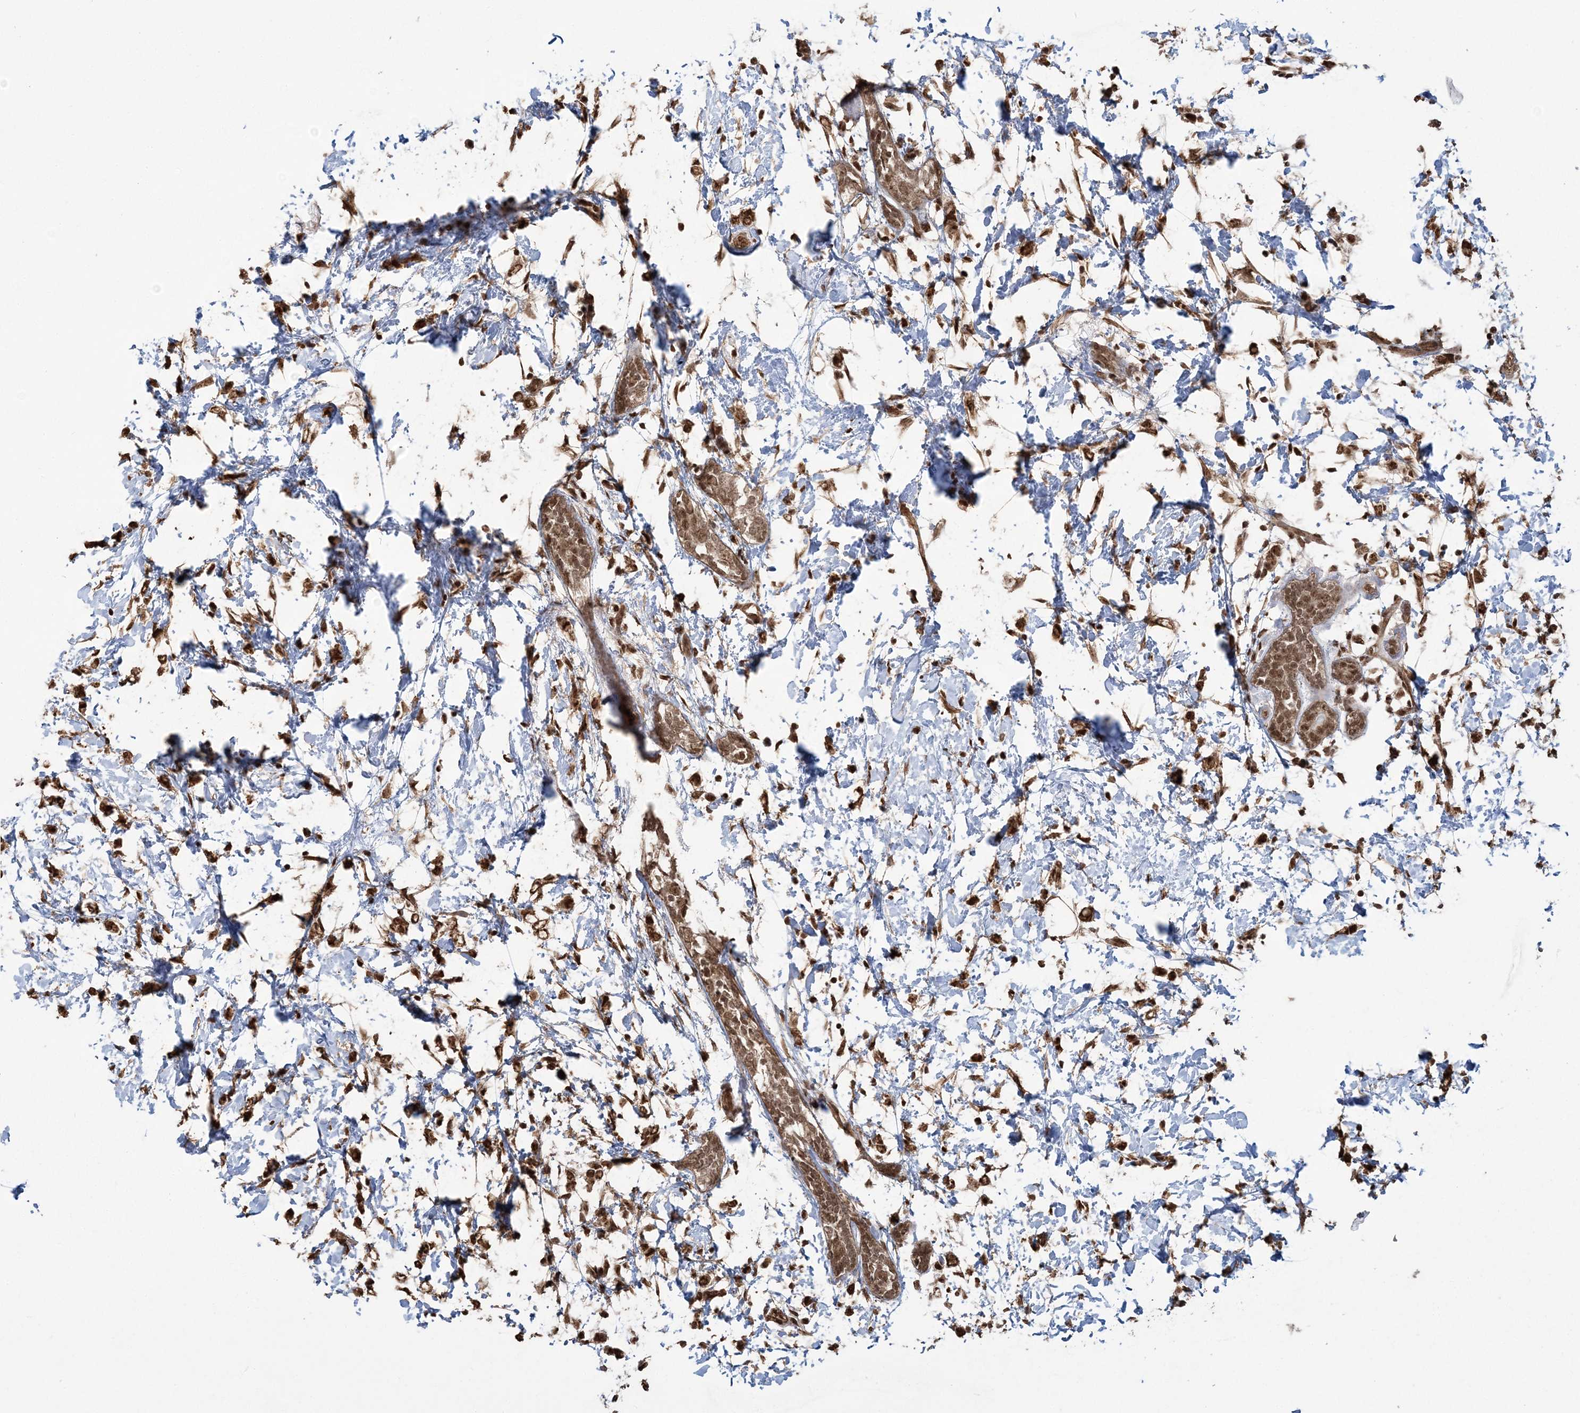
{"staining": {"intensity": "strong", "quantity": ">75%", "location": "nuclear"}, "tissue": "breast cancer", "cell_type": "Tumor cells", "image_type": "cancer", "snomed": [{"axis": "morphology", "description": "Normal tissue, NOS"}, {"axis": "morphology", "description": "Lobular carcinoma"}, {"axis": "topography", "description": "Breast"}], "caption": "The image demonstrates staining of breast cancer, revealing strong nuclear protein positivity (brown color) within tumor cells.", "gene": "ZNF839", "patient": {"sex": "female", "age": 47}}